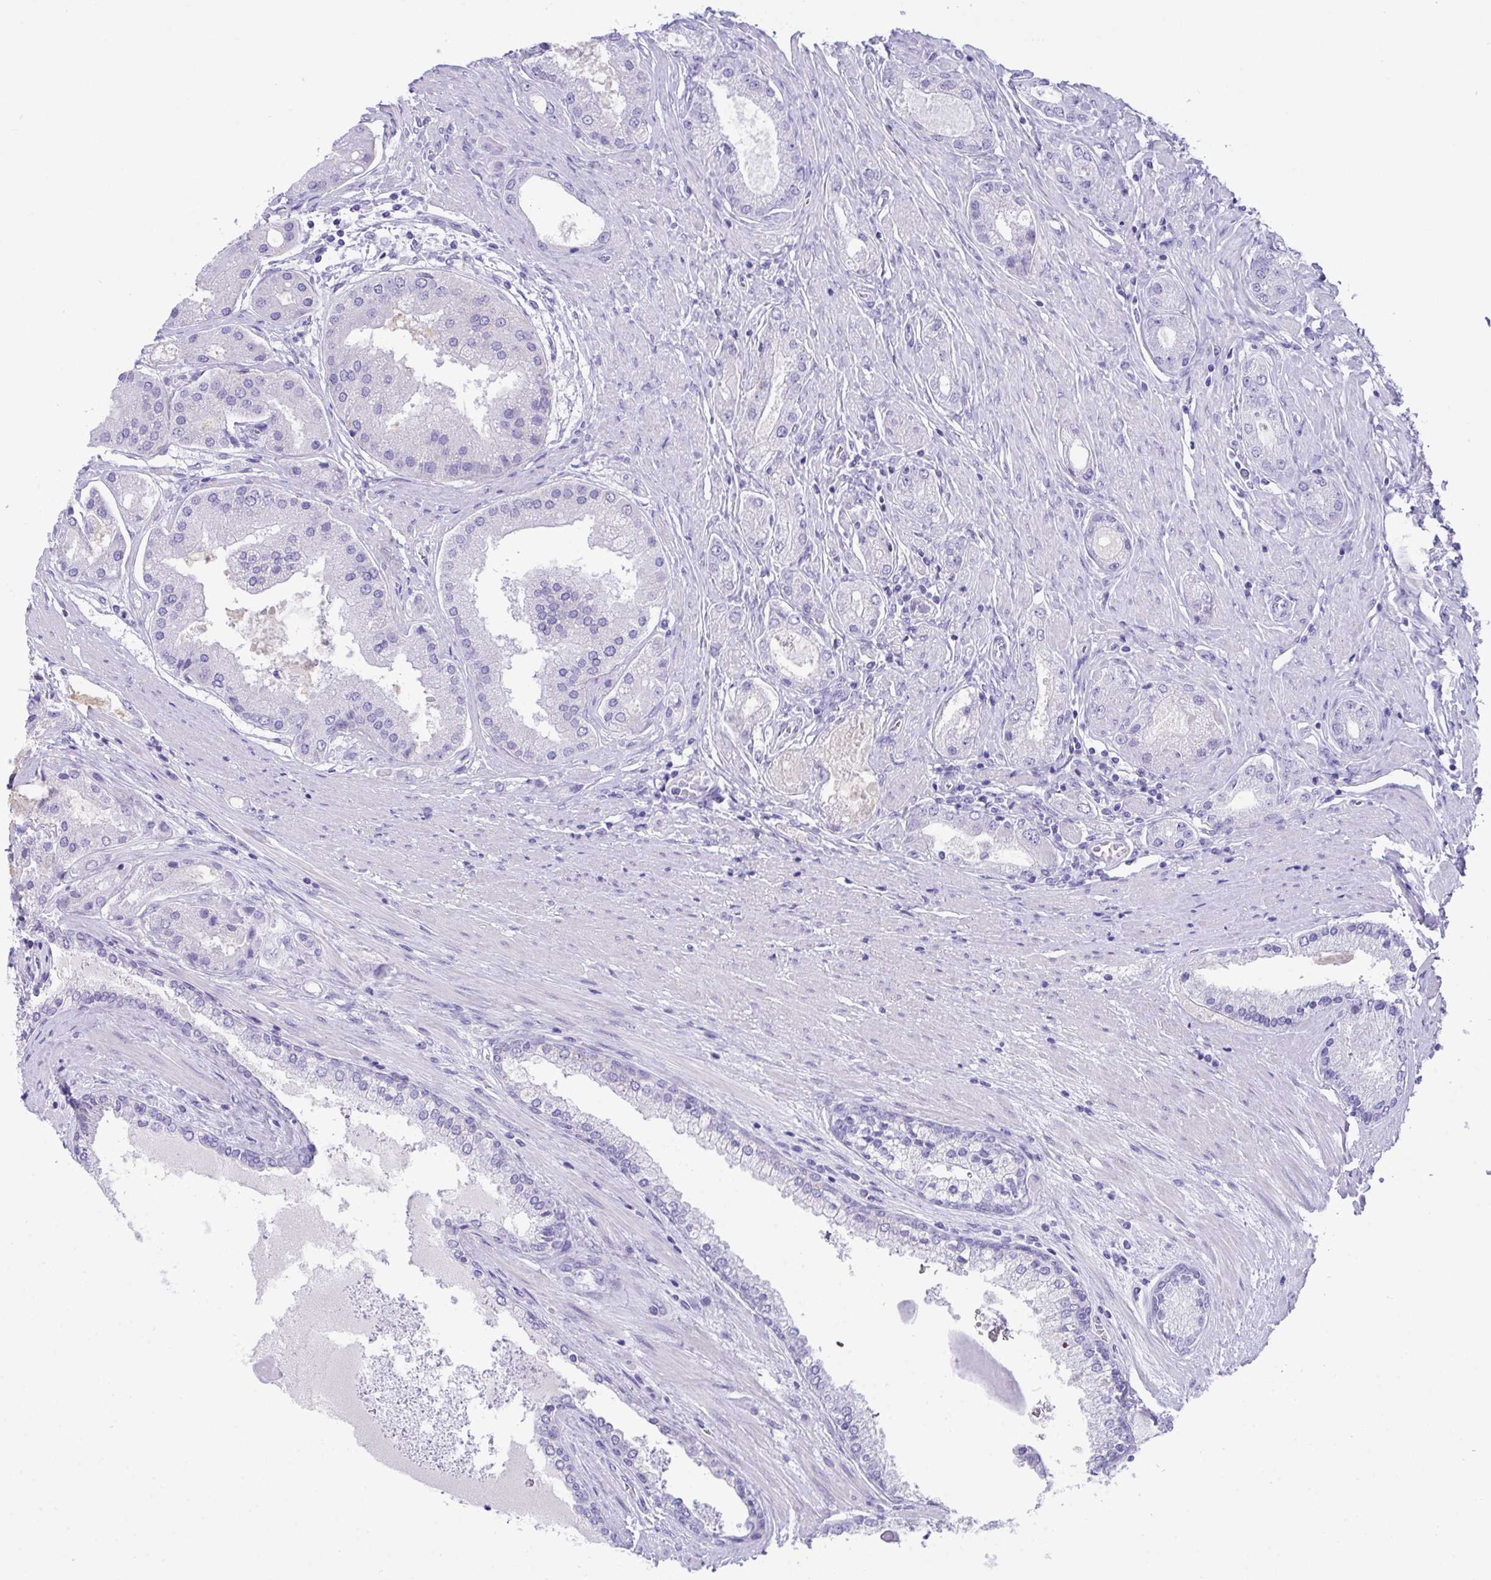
{"staining": {"intensity": "negative", "quantity": "none", "location": "none"}, "tissue": "prostate cancer", "cell_type": "Tumor cells", "image_type": "cancer", "snomed": [{"axis": "morphology", "description": "Adenocarcinoma, High grade"}, {"axis": "topography", "description": "Prostate"}], "caption": "An immunohistochemistry (IHC) micrograph of adenocarcinoma (high-grade) (prostate) is shown. There is no staining in tumor cells of adenocarcinoma (high-grade) (prostate).", "gene": "TMEM106B", "patient": {"sex": "male", "age": 67}}